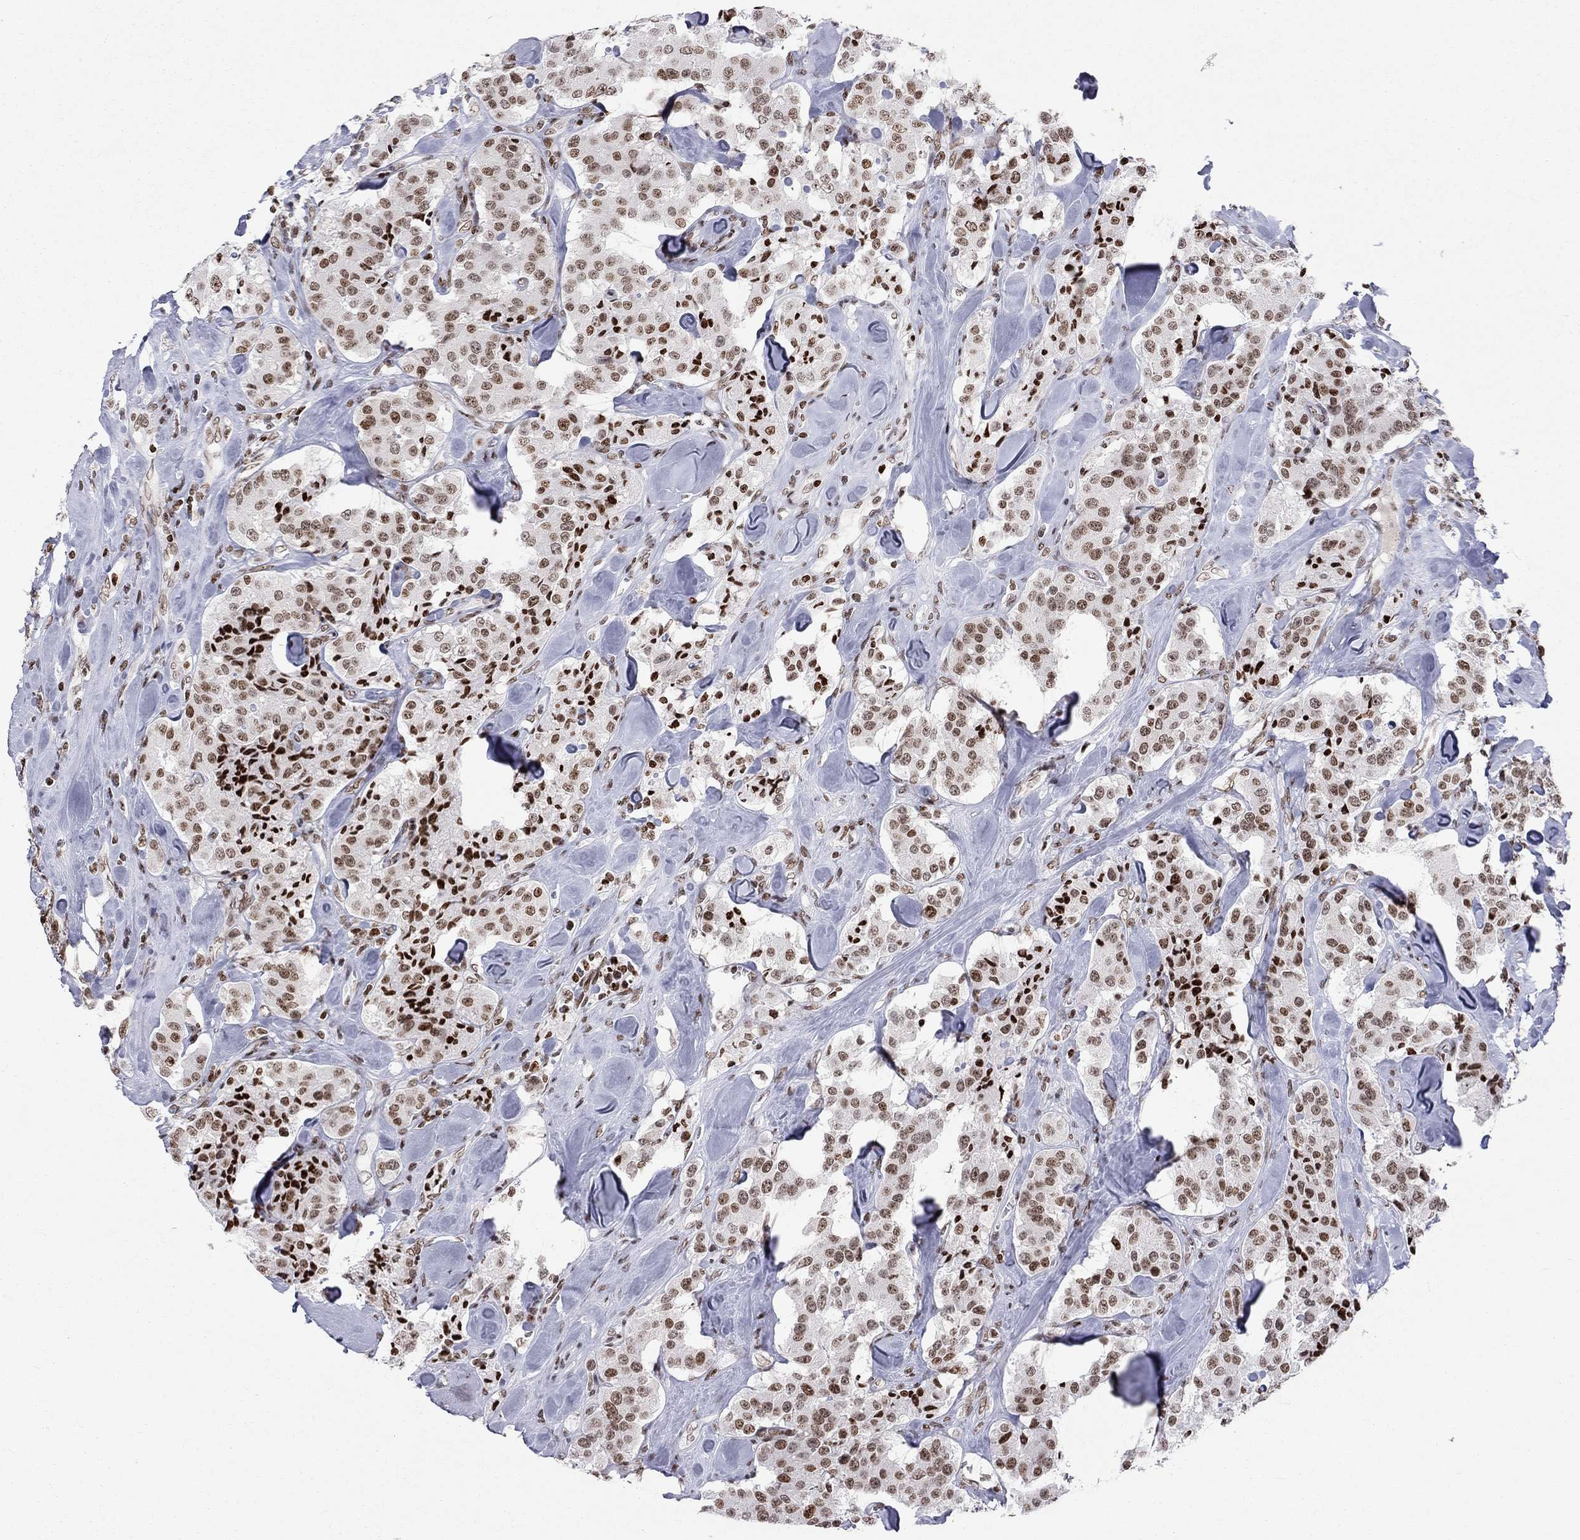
{"staining": {"intensity": "moderate", "quantity": "<25%", "location": "nuclear"}, "tissue": "carcinoid", "cell_type": "Tumor cells", "image_type": "cancer", "snomed": [{"axis": "morphology", "description": "Carcinoid, malignant, NOS"}, {"axis": "topography", "description": "Pancreas"}], "caption": "A low amount of moderate nuclear expression is identified in about <25% of tumor cells in malignant carcinoid tissue.", "gene": "H2AX", "patient": {"sex": "male", "age": 41}}